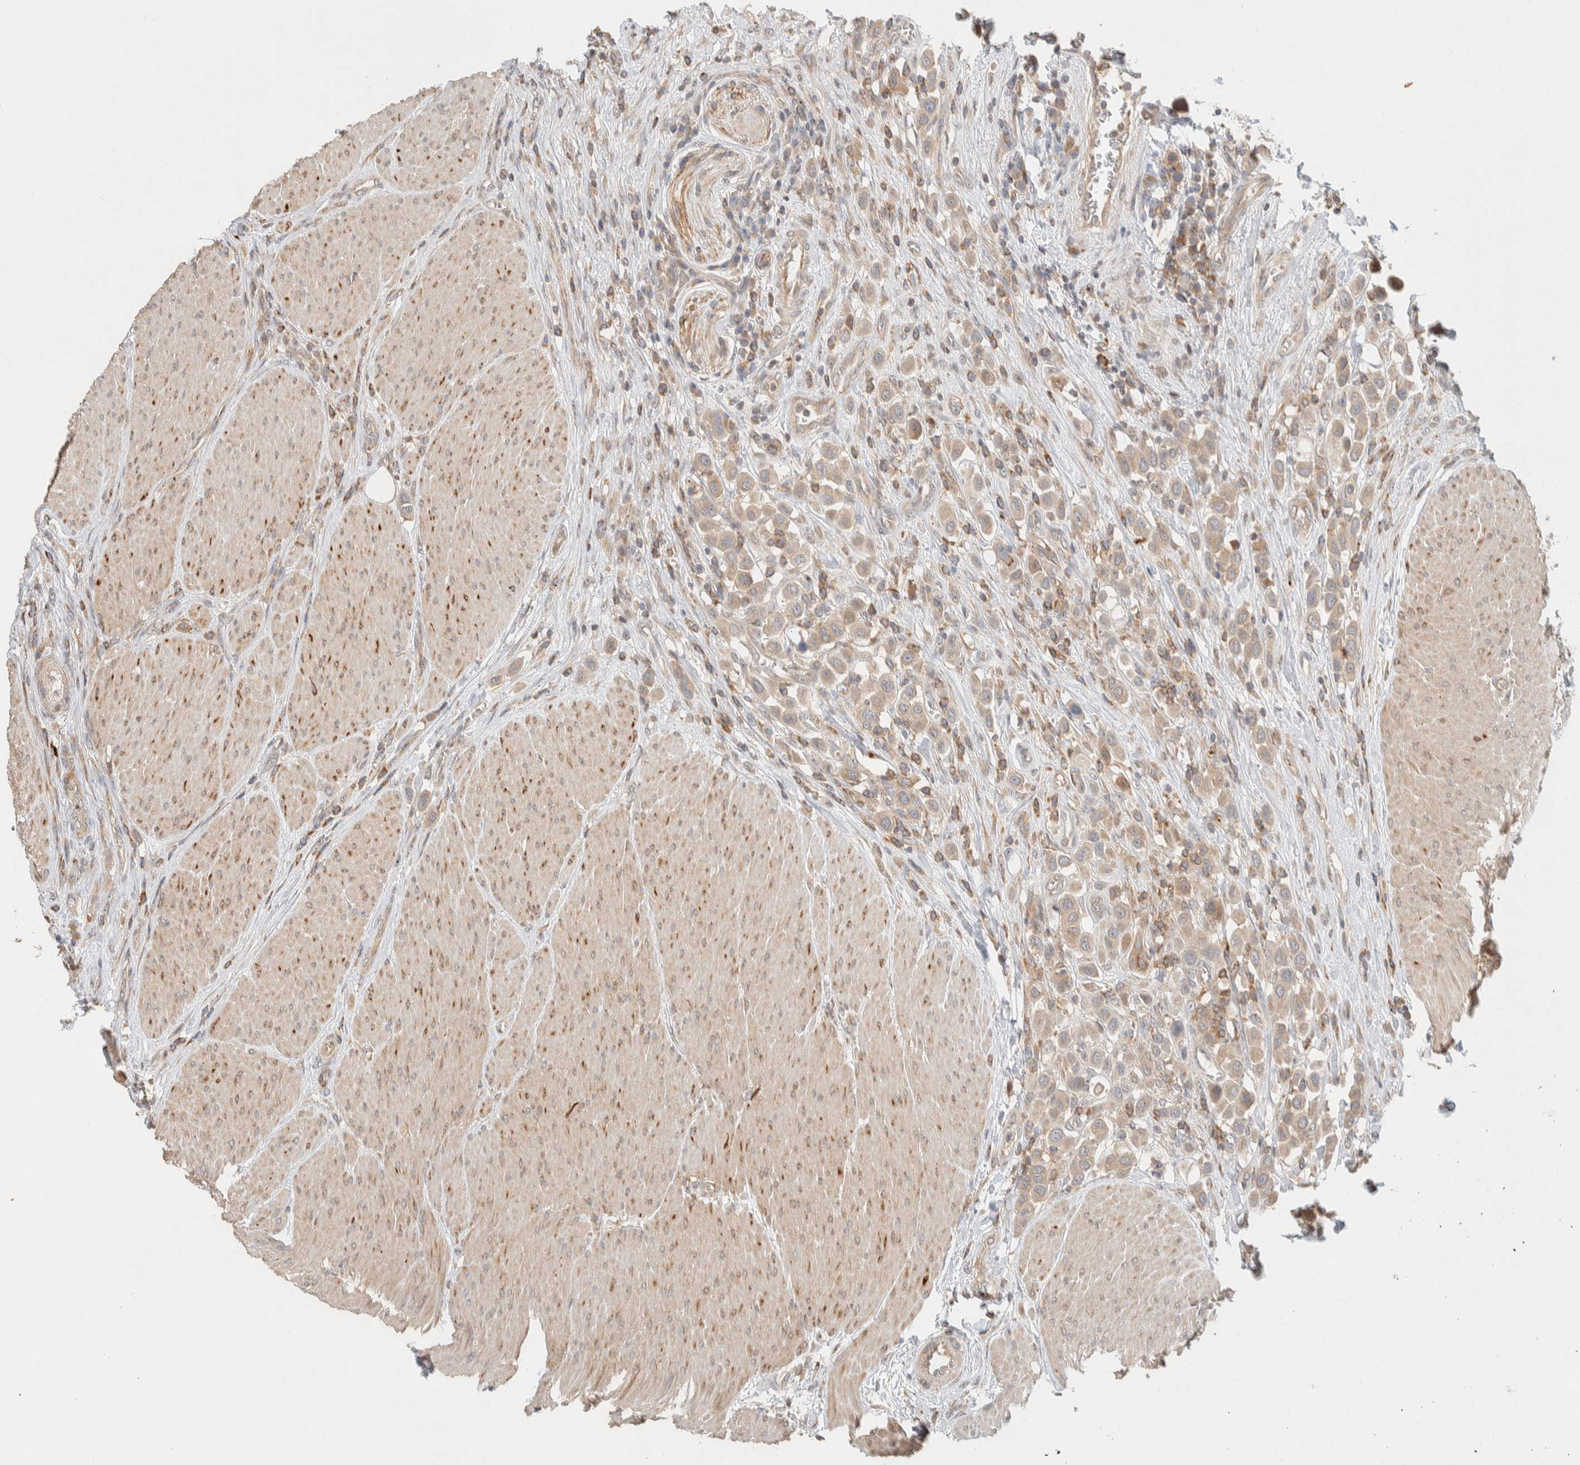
{"staining": {"intensity": "weak", "quantity": ">75%", "location": "cytoplasmic/membranous"}, "tissue": "urothelial cancer", "cell_type": "Tumor cells", "image_type": "cancer", "snomed": [{"axis": "morphology", "description": "Urothelial carcinoma, High grade"}, {"axis": "topography", "description": "Urinary bladder"}], "caption": "Immunohistochemistry staining of urothelial cancer, which exhibits low levels of weak cytoplasmic/membranous expression in about >75% of tumor cells indicating weak cytoplasmic/membranous protein expression. The staining was performed using DAB (brown) for protein detection and nuclei were counterstained in hematoxylin (blue).", "gene": "KIF9", "patient": {"sex": "male", "age": 50}}